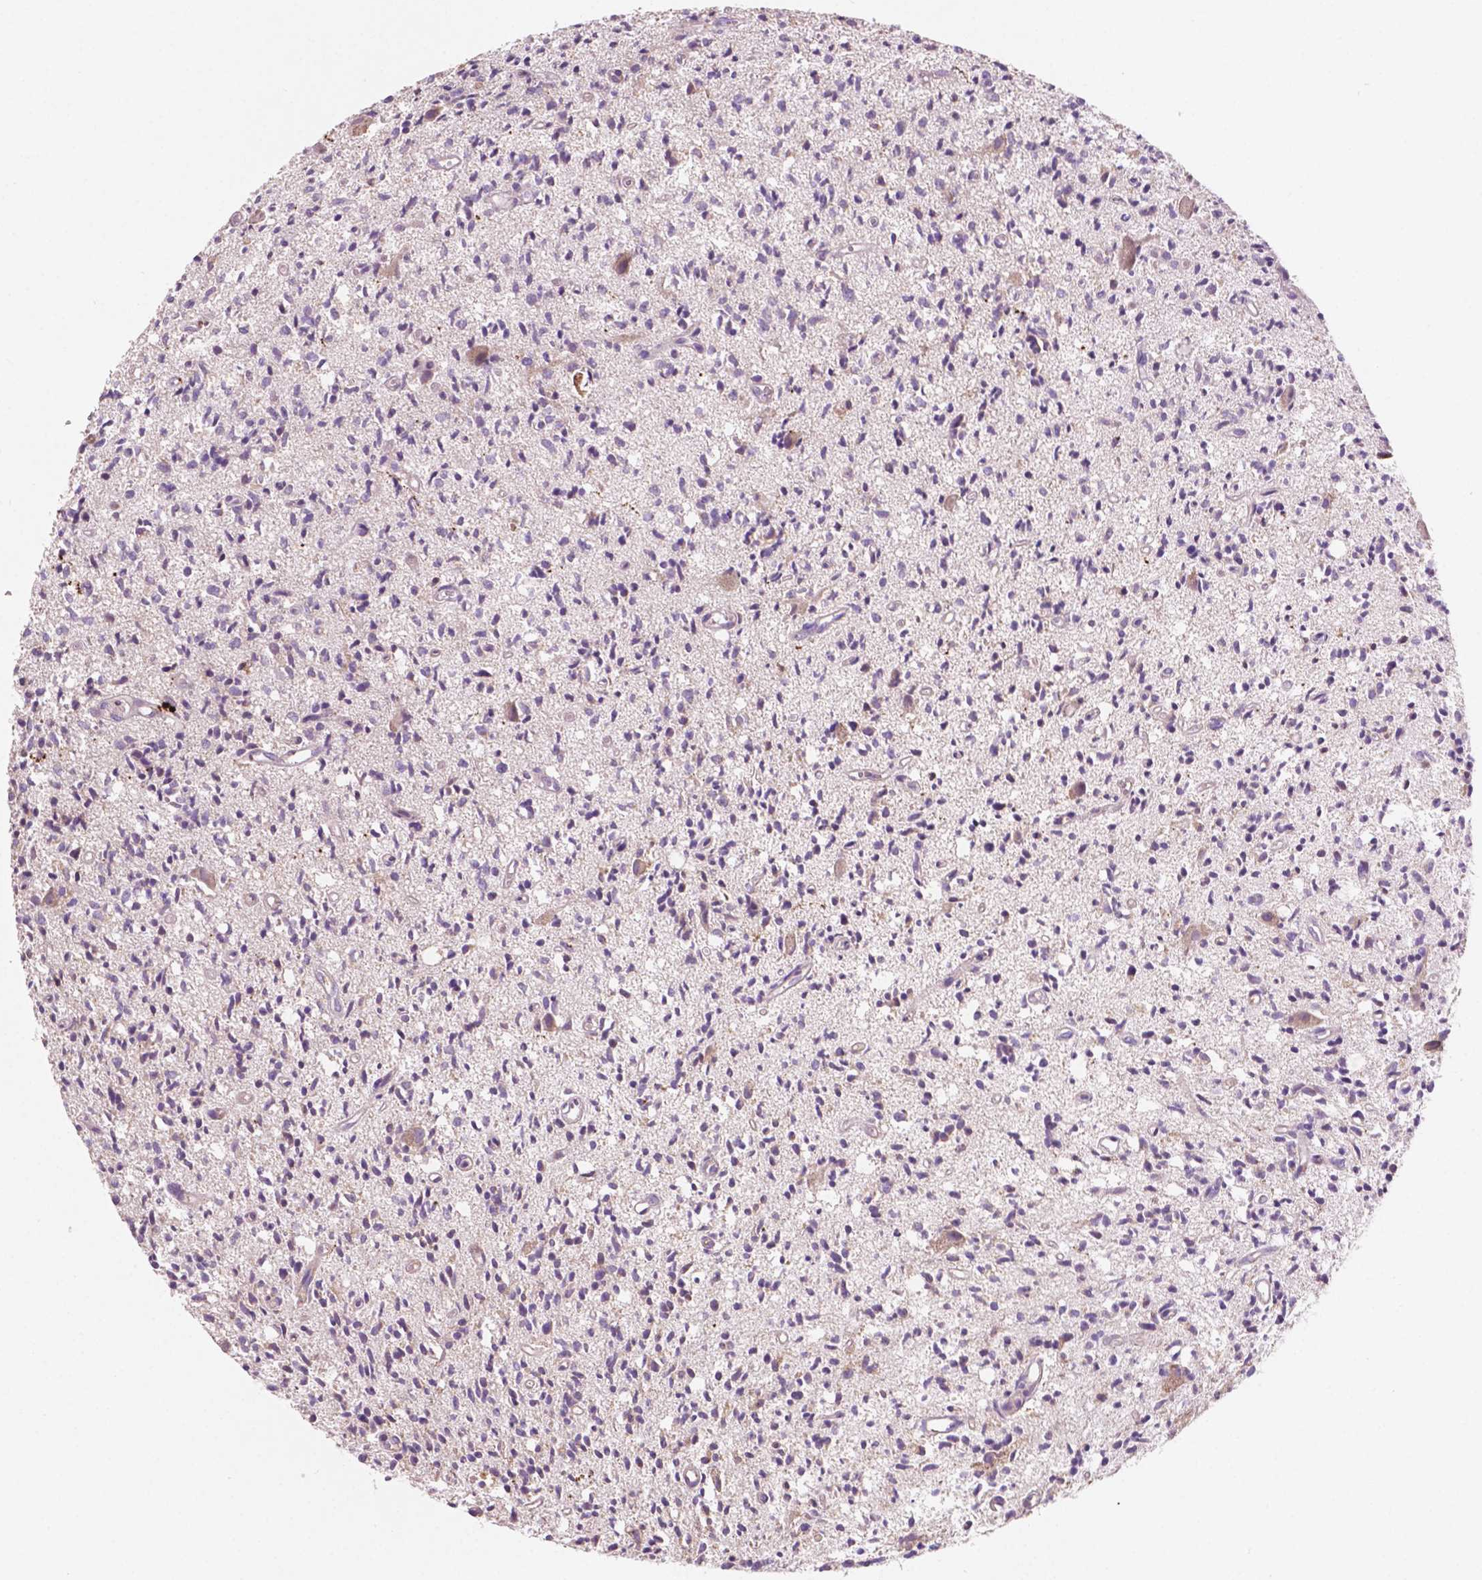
{"staining": {"intensity": "negative", "quantity": "none", "location": "none"}, "tissue": "glioma", "cell_type": "Tumor cells", "image_type": "cancer", "snomed": [{"axis": "morphology", "description": "Glioma, malignant, Low grade"}, {"axis": "topography", "description": "Brain"}], "caption": "IHC of malignant glioma (low-grade) demonstrates no positivity in tumor cells. Nuclei are stained in blue.", "gene": "LRP1B", "patient": {"sex": "male", "age": 64}}